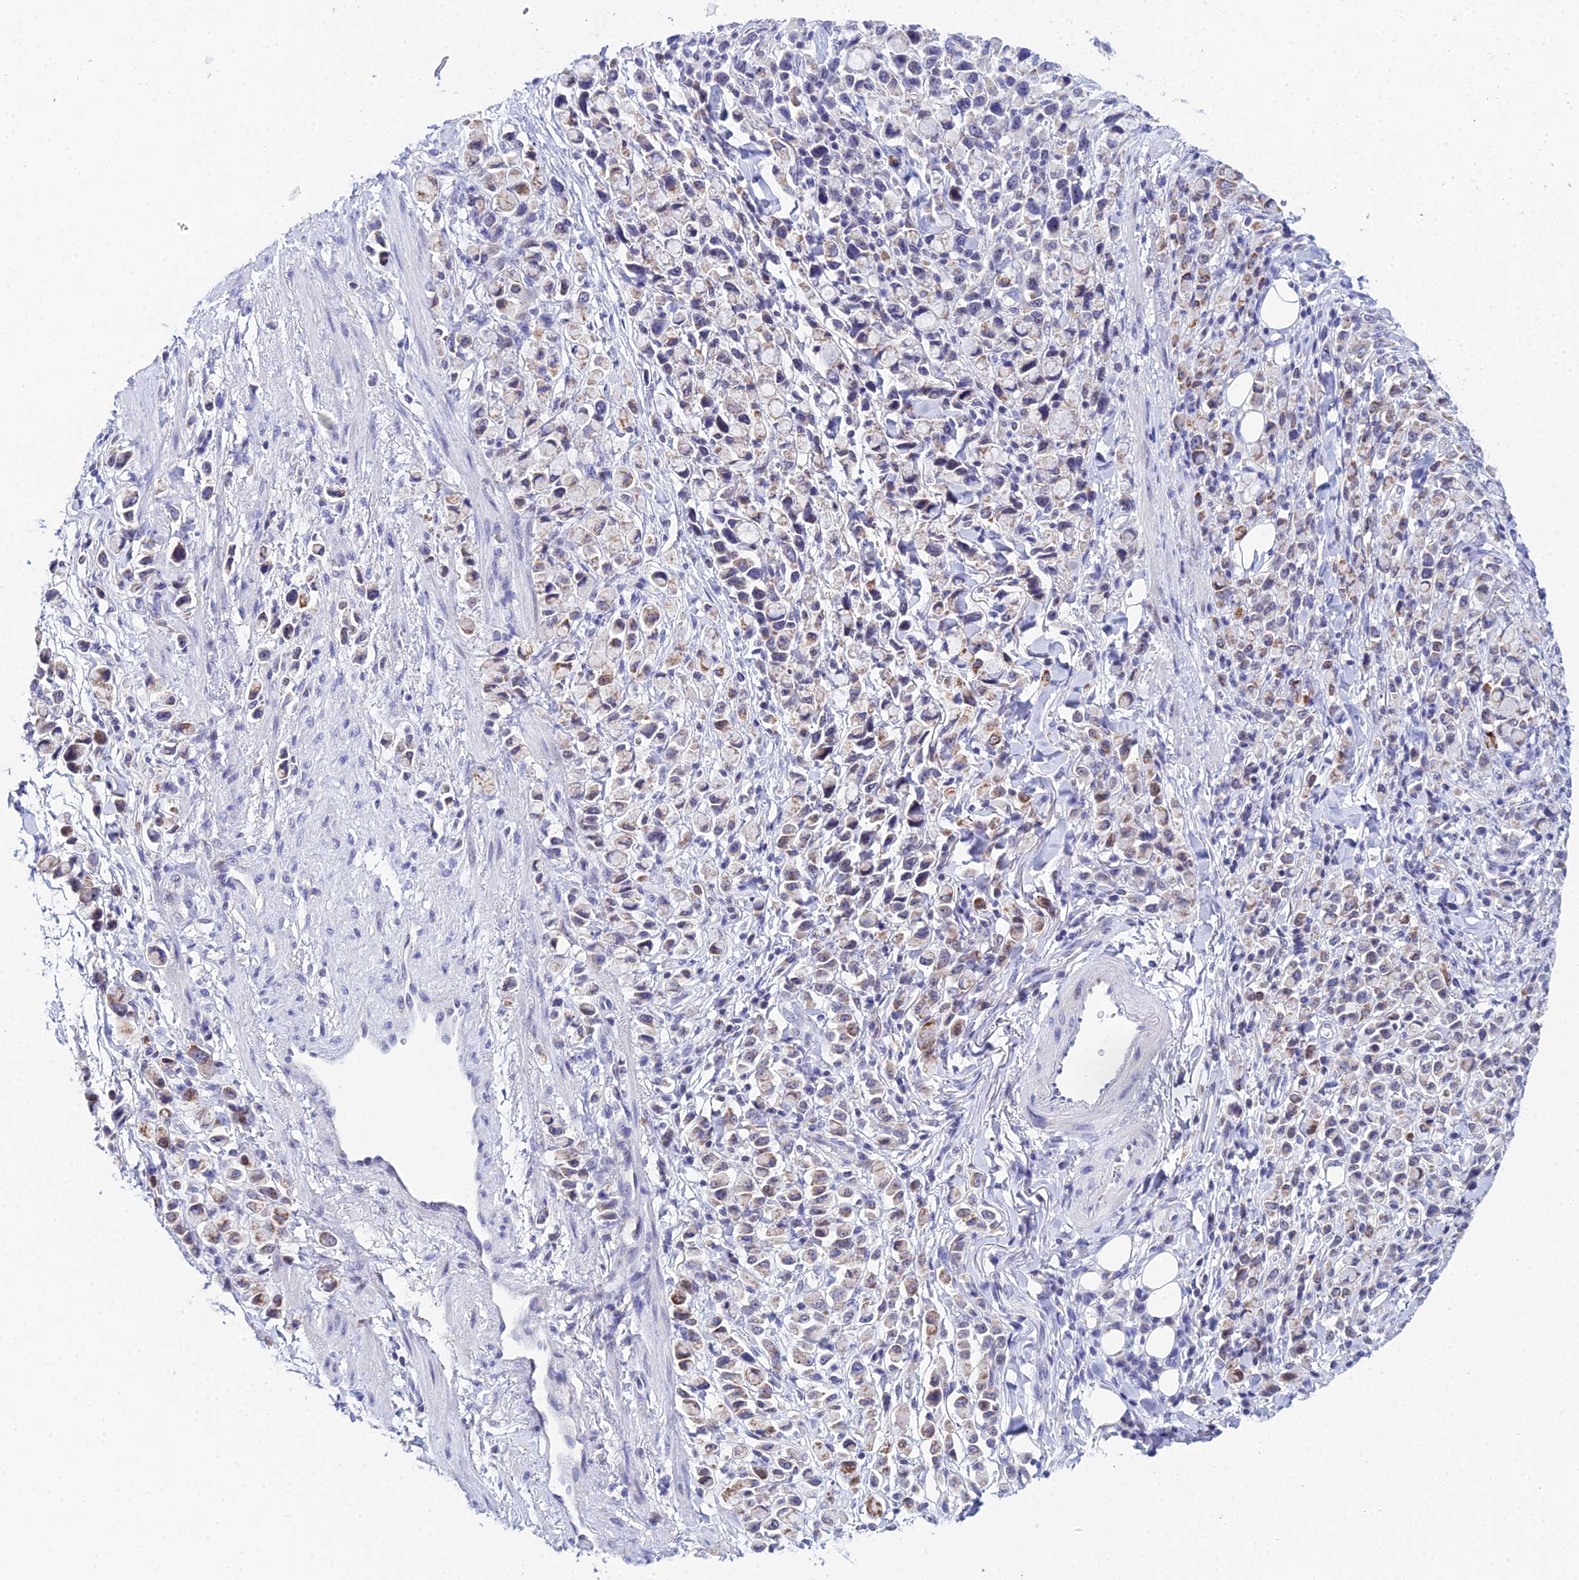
{"staining": {"intensity": "moderate", "quantity": "<25%", "location": "cytoplasmic/membranous"}, "tissue": "stomach cancer", "cell_type": "Tumor cells", "image_type": "cancer", "snomed": [{"axis": "morphology", "description": "Adenocarcinoma, NOS"}, {"axis": "topography", "description": "Stomach"}], "caption": "An image of adenocarcinoma (stomach) stained for a protein demonstrates moderate cytoplasmic/membranous brown staining in tumor cells.", "gene": "PLPP4", "patient": {"sex": "female", "age": 81}}